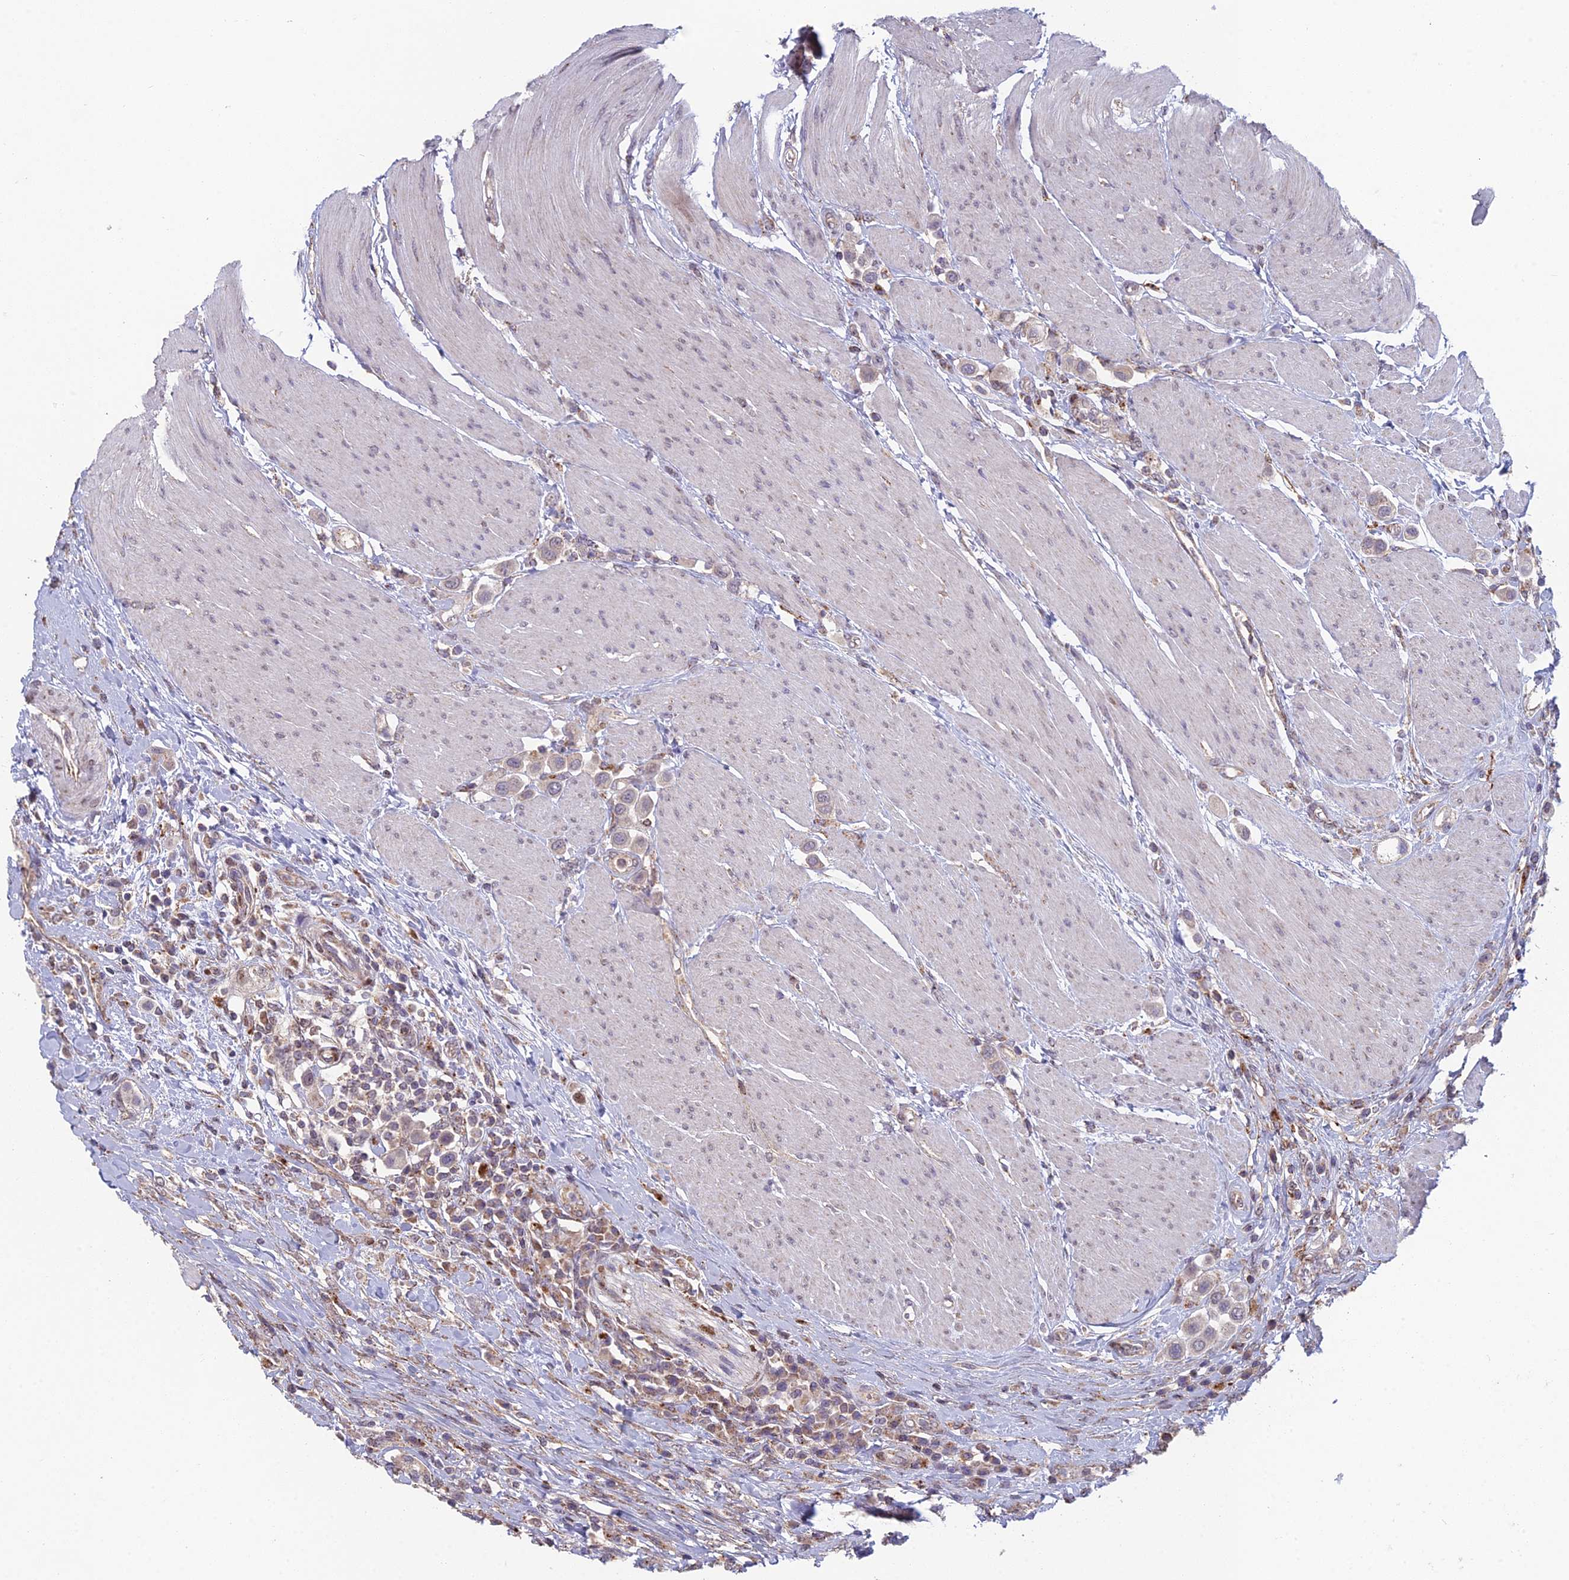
{"staining": {"intensity": "weak", "quantity": "<25%", "location": "cytoplasmic/membranous"}, "tissue": "urothelial cancer", "cell_type": "Tumor cells", "image_type": "cancer", "snomed": [{"axis": "morphology", "description": "Urothelial carcinoma, High grade"}, {"axis": "topography", "description": "Urinary bladder"}], "caption": "A high-resolution micrograph shows immunohistochemistry staining of urothelial cancer, which demonstrates no significant staining in tumor cells.", "gene": "FOXS1", "patient": {"sex": "male", "age": 50}}